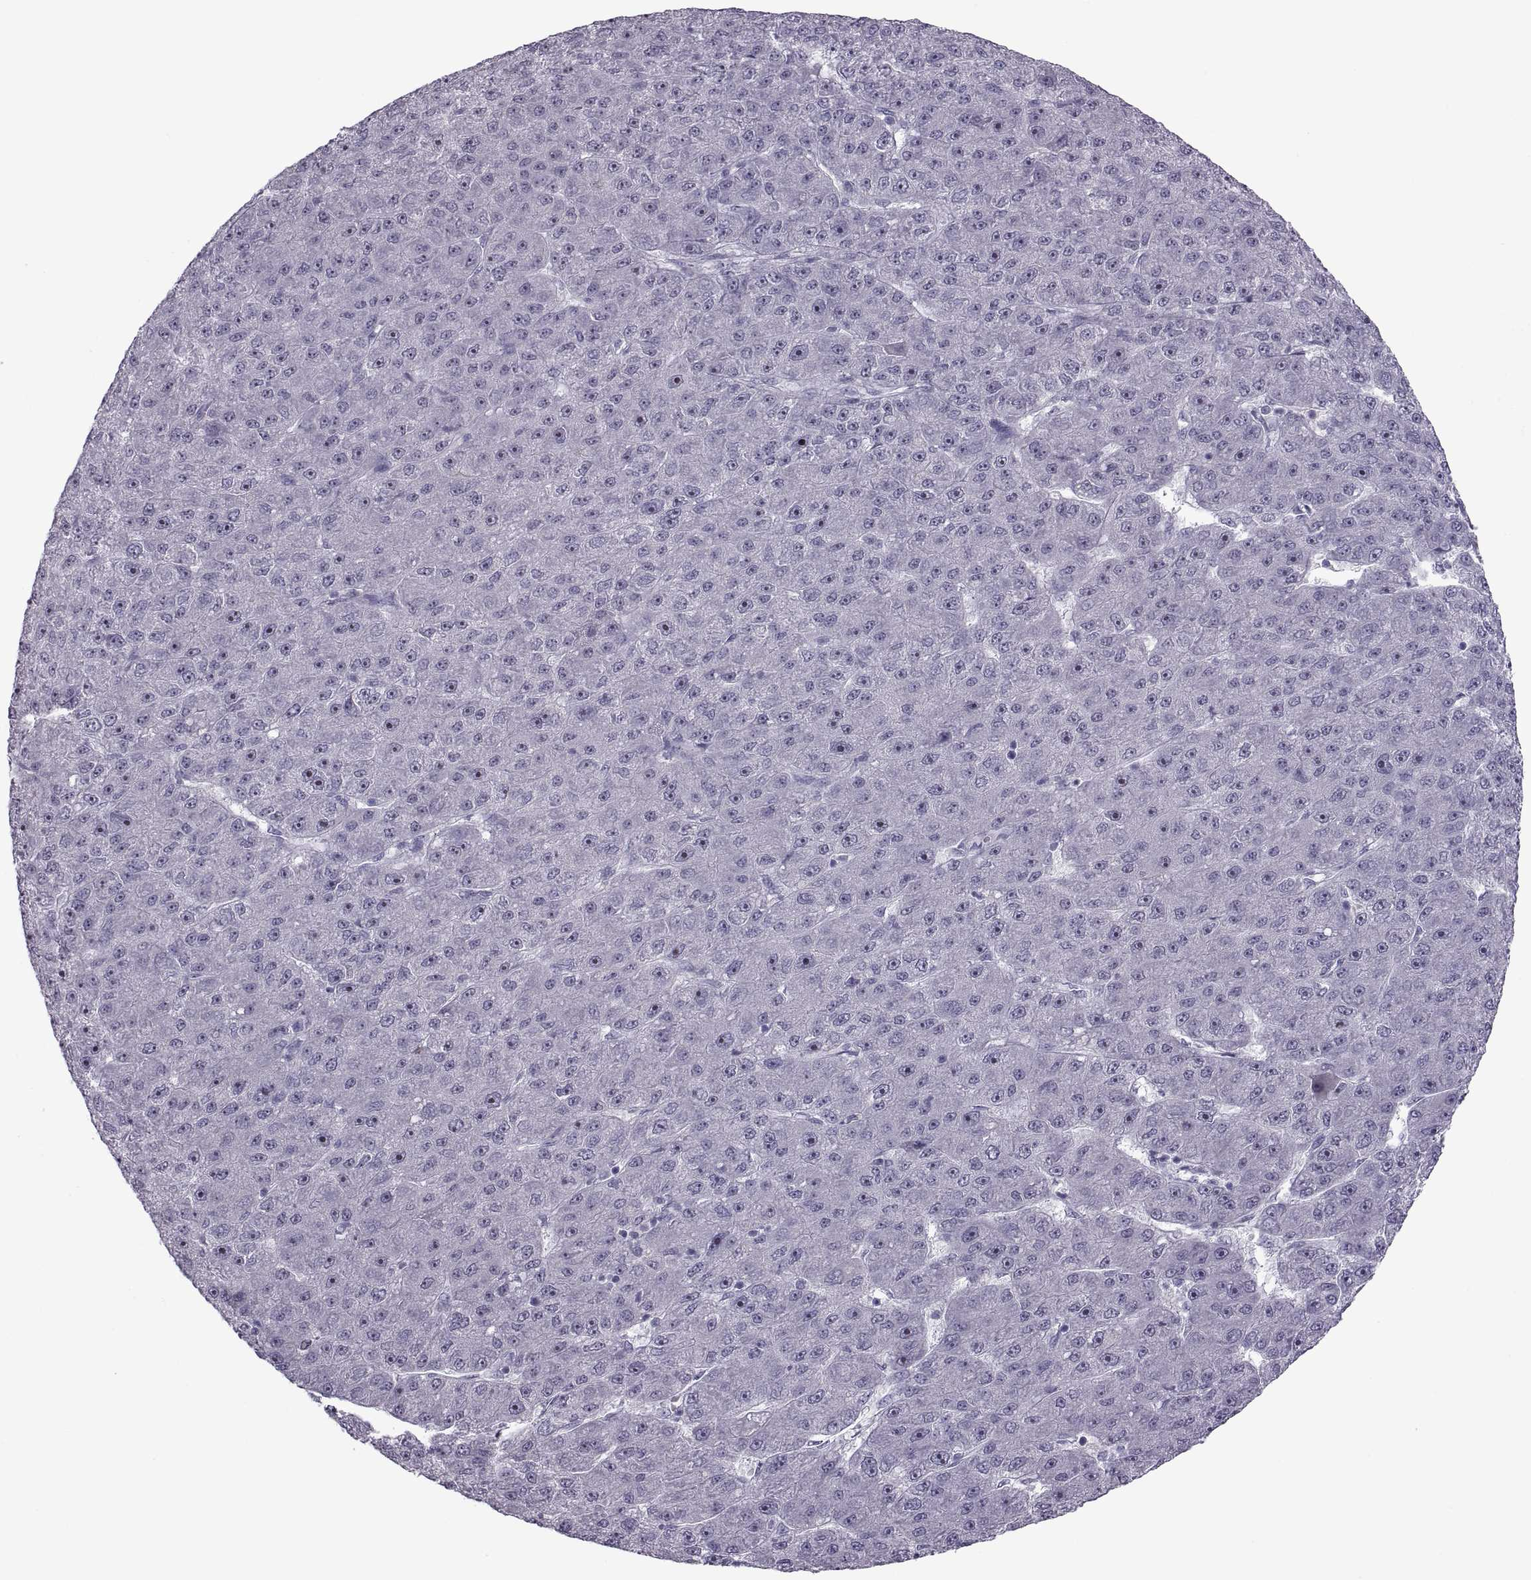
{"staining": {"intensity": "negative", "quantity": "none", "location": "none"}, "tissue": "liver cancer", "cell_type": "Tumor cells", "image_type": "cancer", "snomed": [{"axis": "morphology", "description": "Carcinoma, Hepatocellular, NOS"}, {"axis": "topography", "description": "Liver"}], "caption": "Immunohistochemical staining of liver cancer displays no significant staining in tumor cells. Brightfield microscopy of immunohistochemistry (IHC) stained with DAB (3,3'-diaminobenzidine) (brown) and hematoxylin (blue), captured at high magnification.", "gene": "ASIC2", "patient": {"sex": "male", "age": 67}}